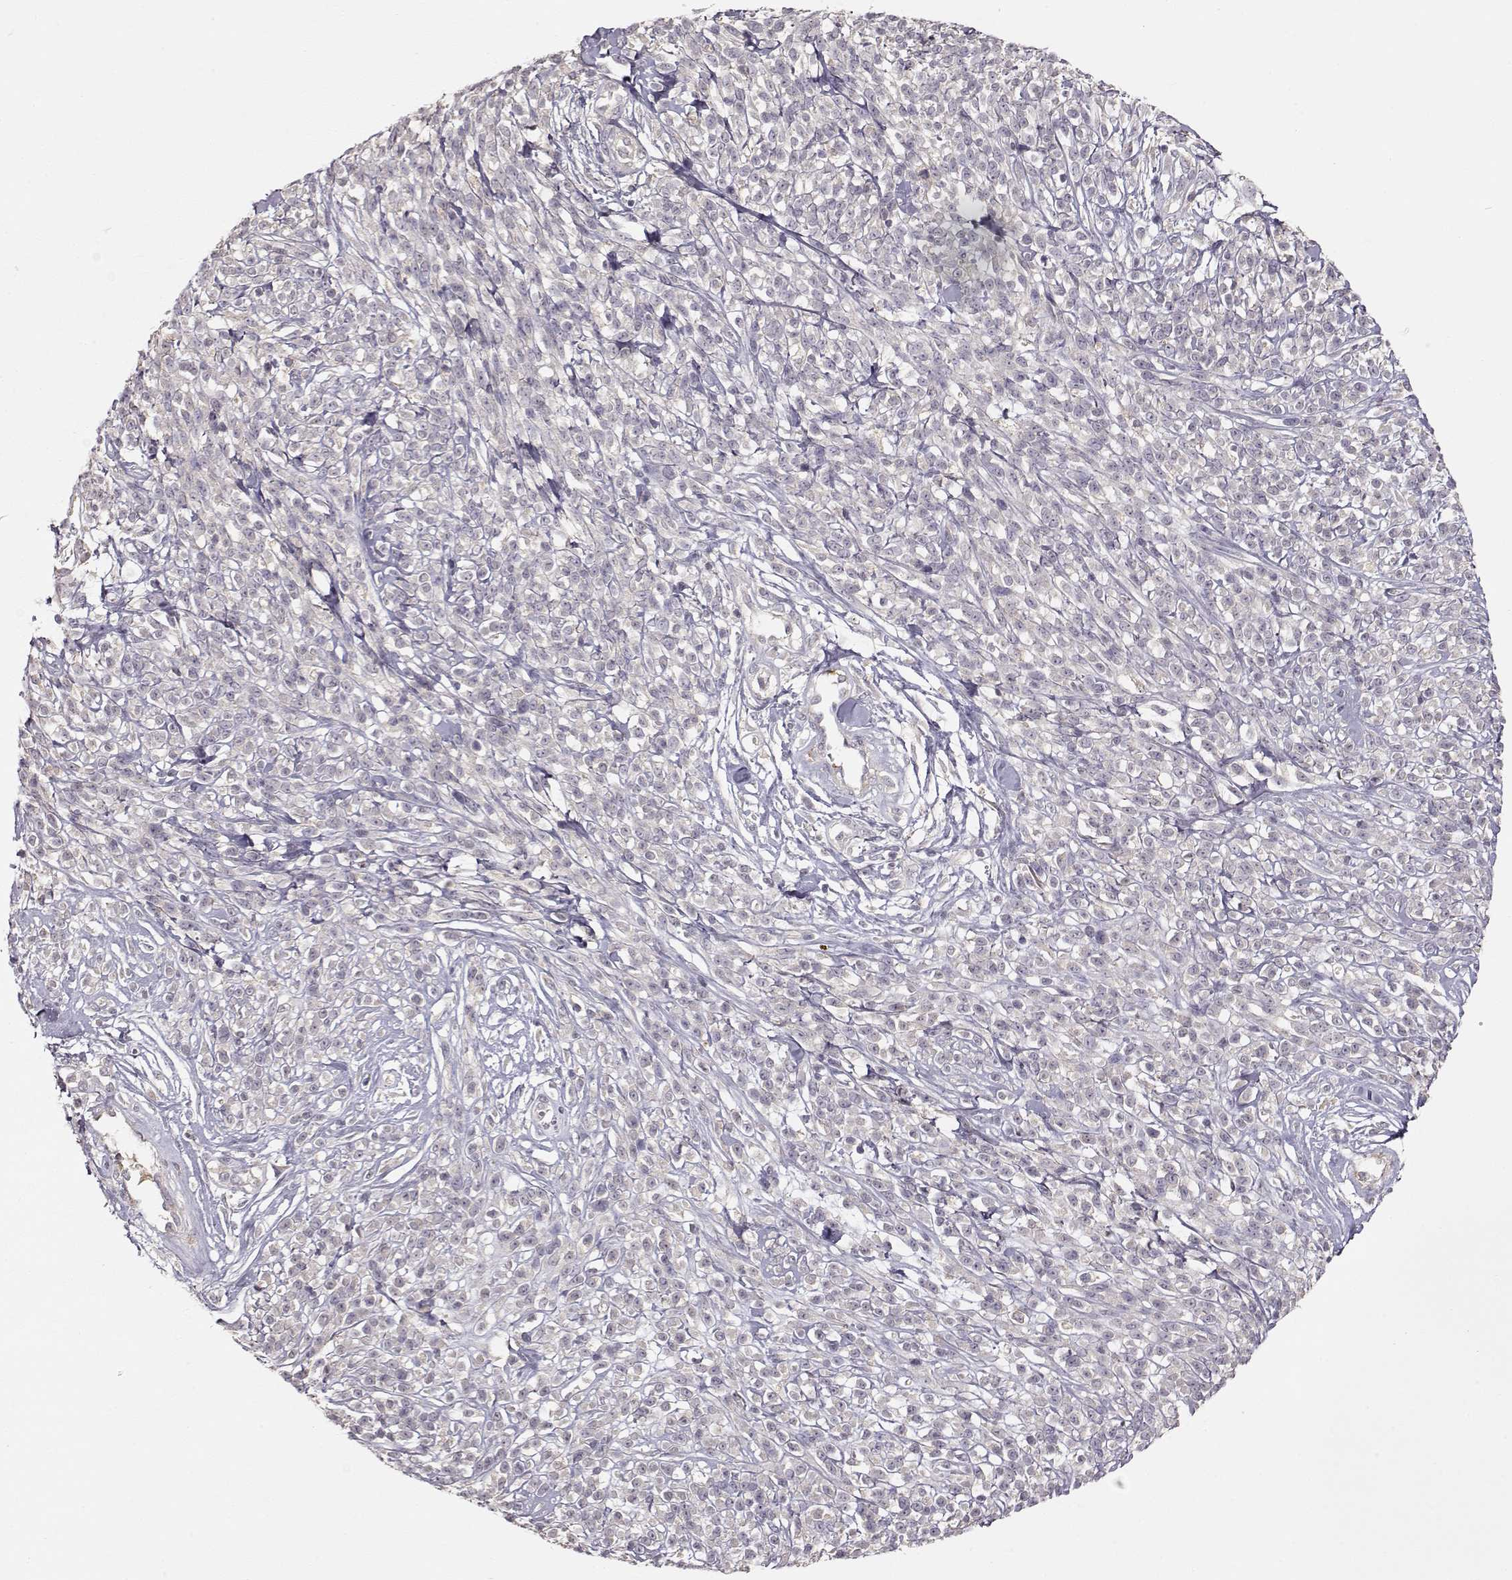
{"staining": {"intensity": "negative", "quantity": "none", "location": "none"}, "tissue": "melanoma", "cell_type": "Tumor cells", "image_type": "cancer", "snomed": [{"axis": "morphology", "description": "Malignant melanoma, NOS"}, {"axis": "topography", "description": "Skin"}, {"axis": "topography", "description": "Skin of trunk"}], "caption": "There is no significant positivity in tumor cells of malignant melanoma.", "gene": "ARHGAP8", "patient": {"sex": "male", "age": 74}}